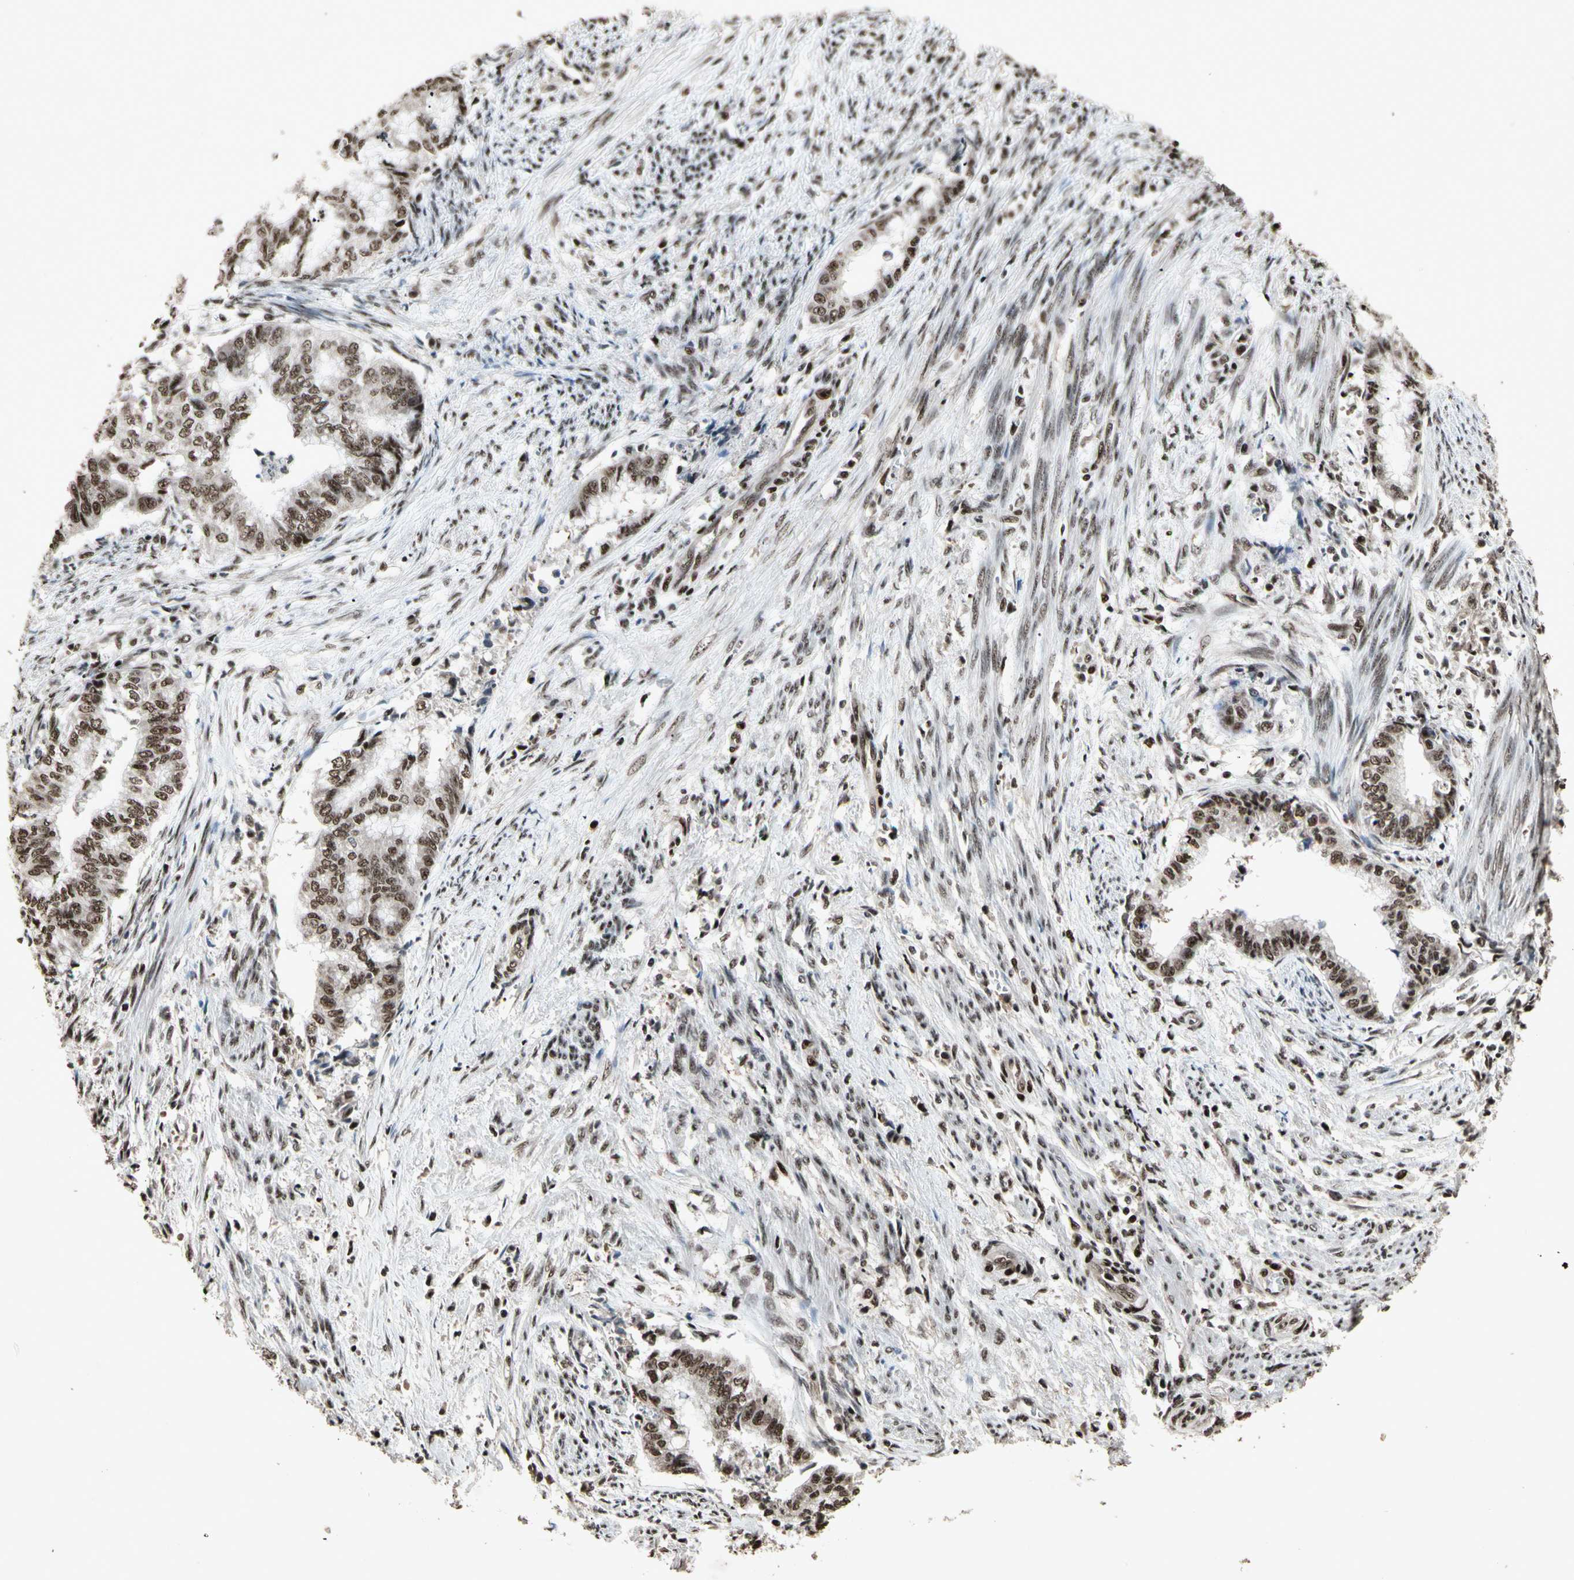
{"staining": {"intensity": "strong", "quantity": ">75%", "location": "nuclear"}, "tissue": "endometrial cancer", "cell_type": "Tumor cells", "image_type": "cancer", "snomed": [{"axis": "morphology", "description": "Necrosis, NOS"}, {"axis": "morphology", "description": "Adenocarcinoma, NOS"}, {"axis": "topography", "description": "Endometrium"}], "caption": "Tumor cells reveal high levels of strong nuclear positivity in approximately >75% of cells in endometrial cancer (adenocarcinoma).", "gene": "TBX2", "patient": {"sex": "female", "age": 79}}